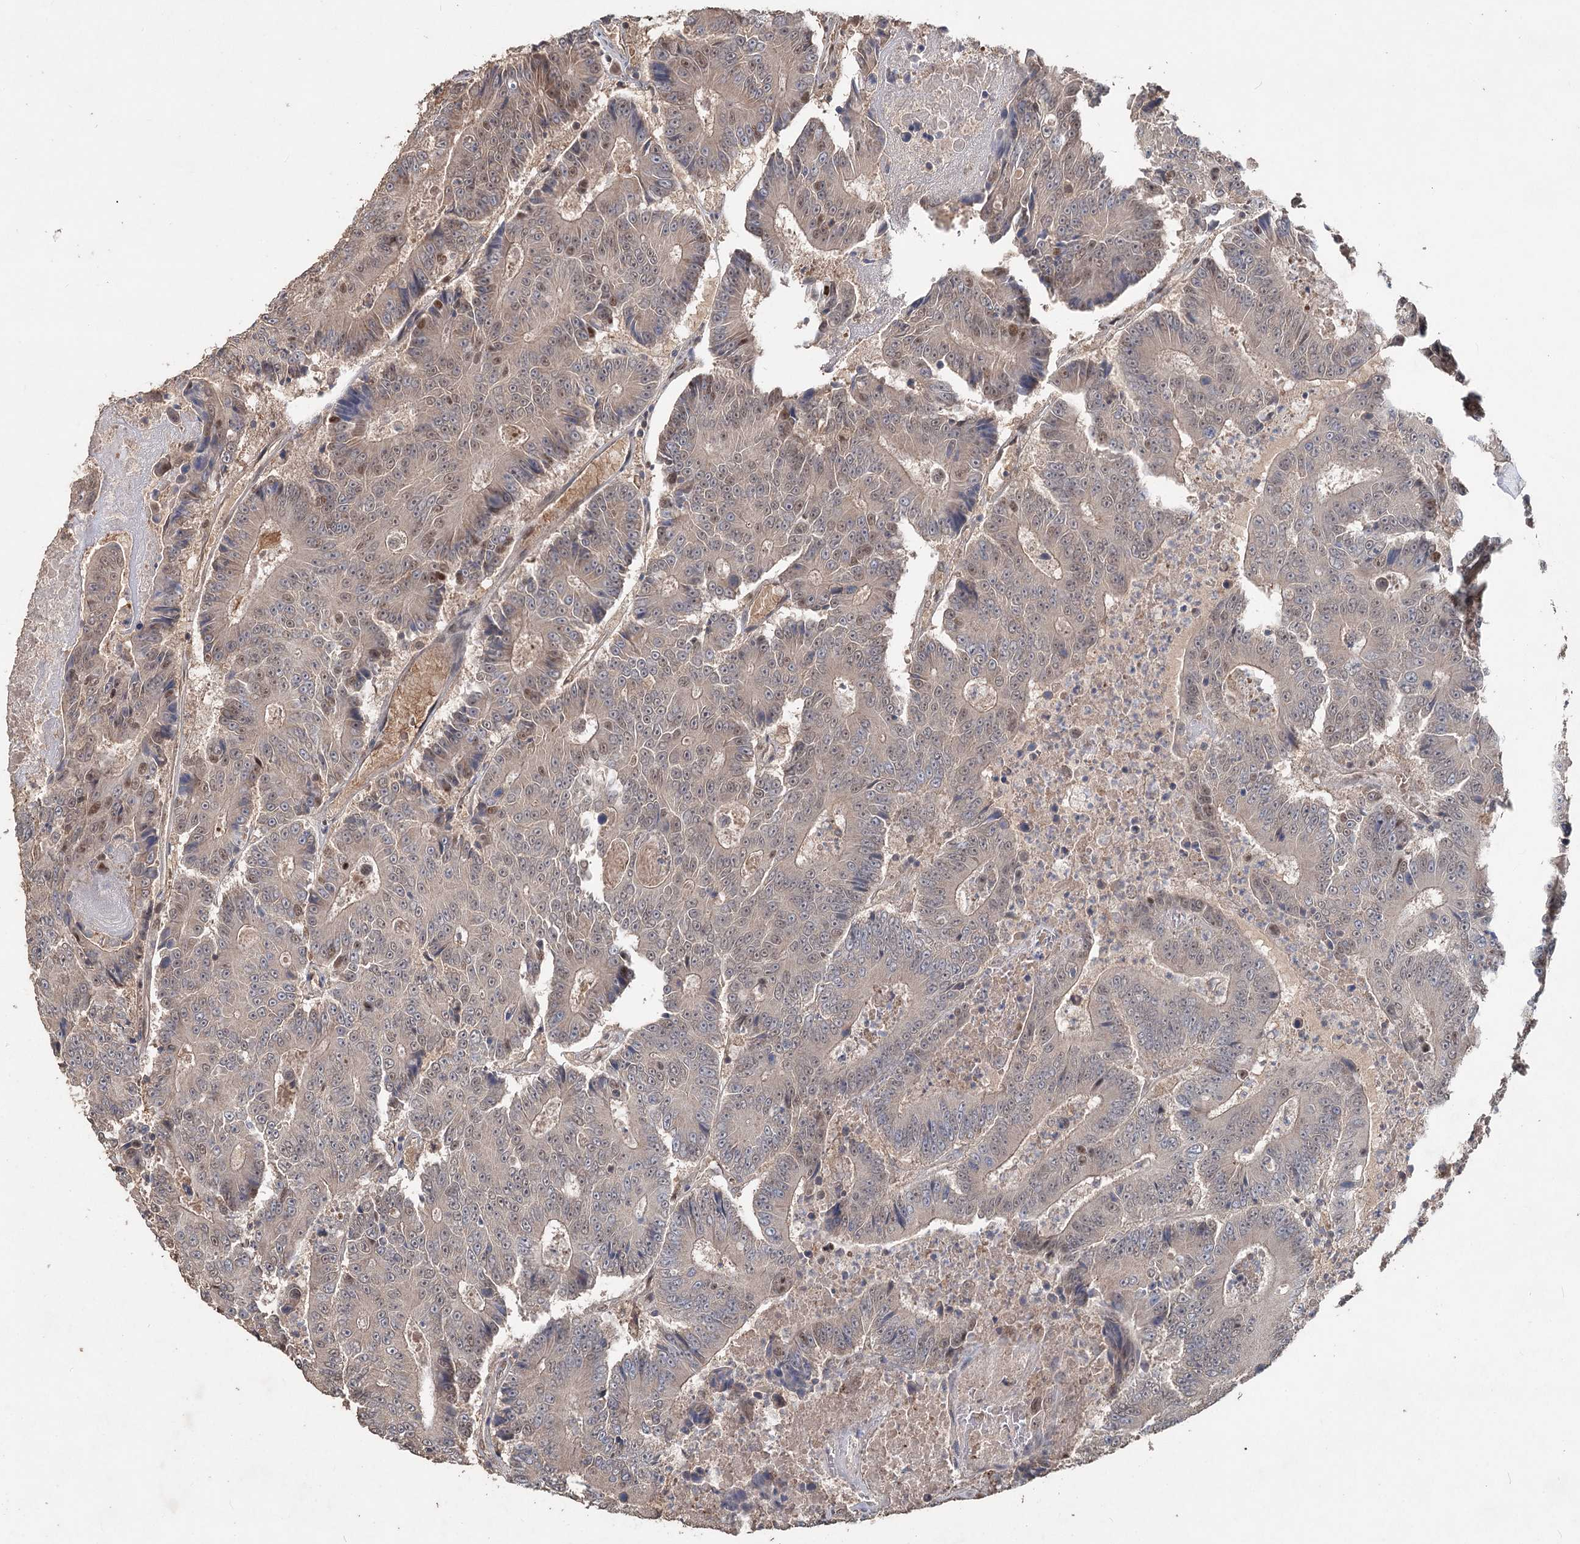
{"staining": {"intensity": "weak", "quantity": "<25%", "location": "nuclear"}, "tissue": "colorectal cancer", "cell_type": "Tumor cells", "image_type": "cancer", "snomed": [{"axis": "morphology", "description": "Adenocarcinoma, NOS"}, {"axis": "topography", "description": "Colon"}], "caption": "The micrograph displays no staining of tumor cells in colorectal cancer.", "gene": "FBXO7", "patient": {"sex": "male", "age": 83}}